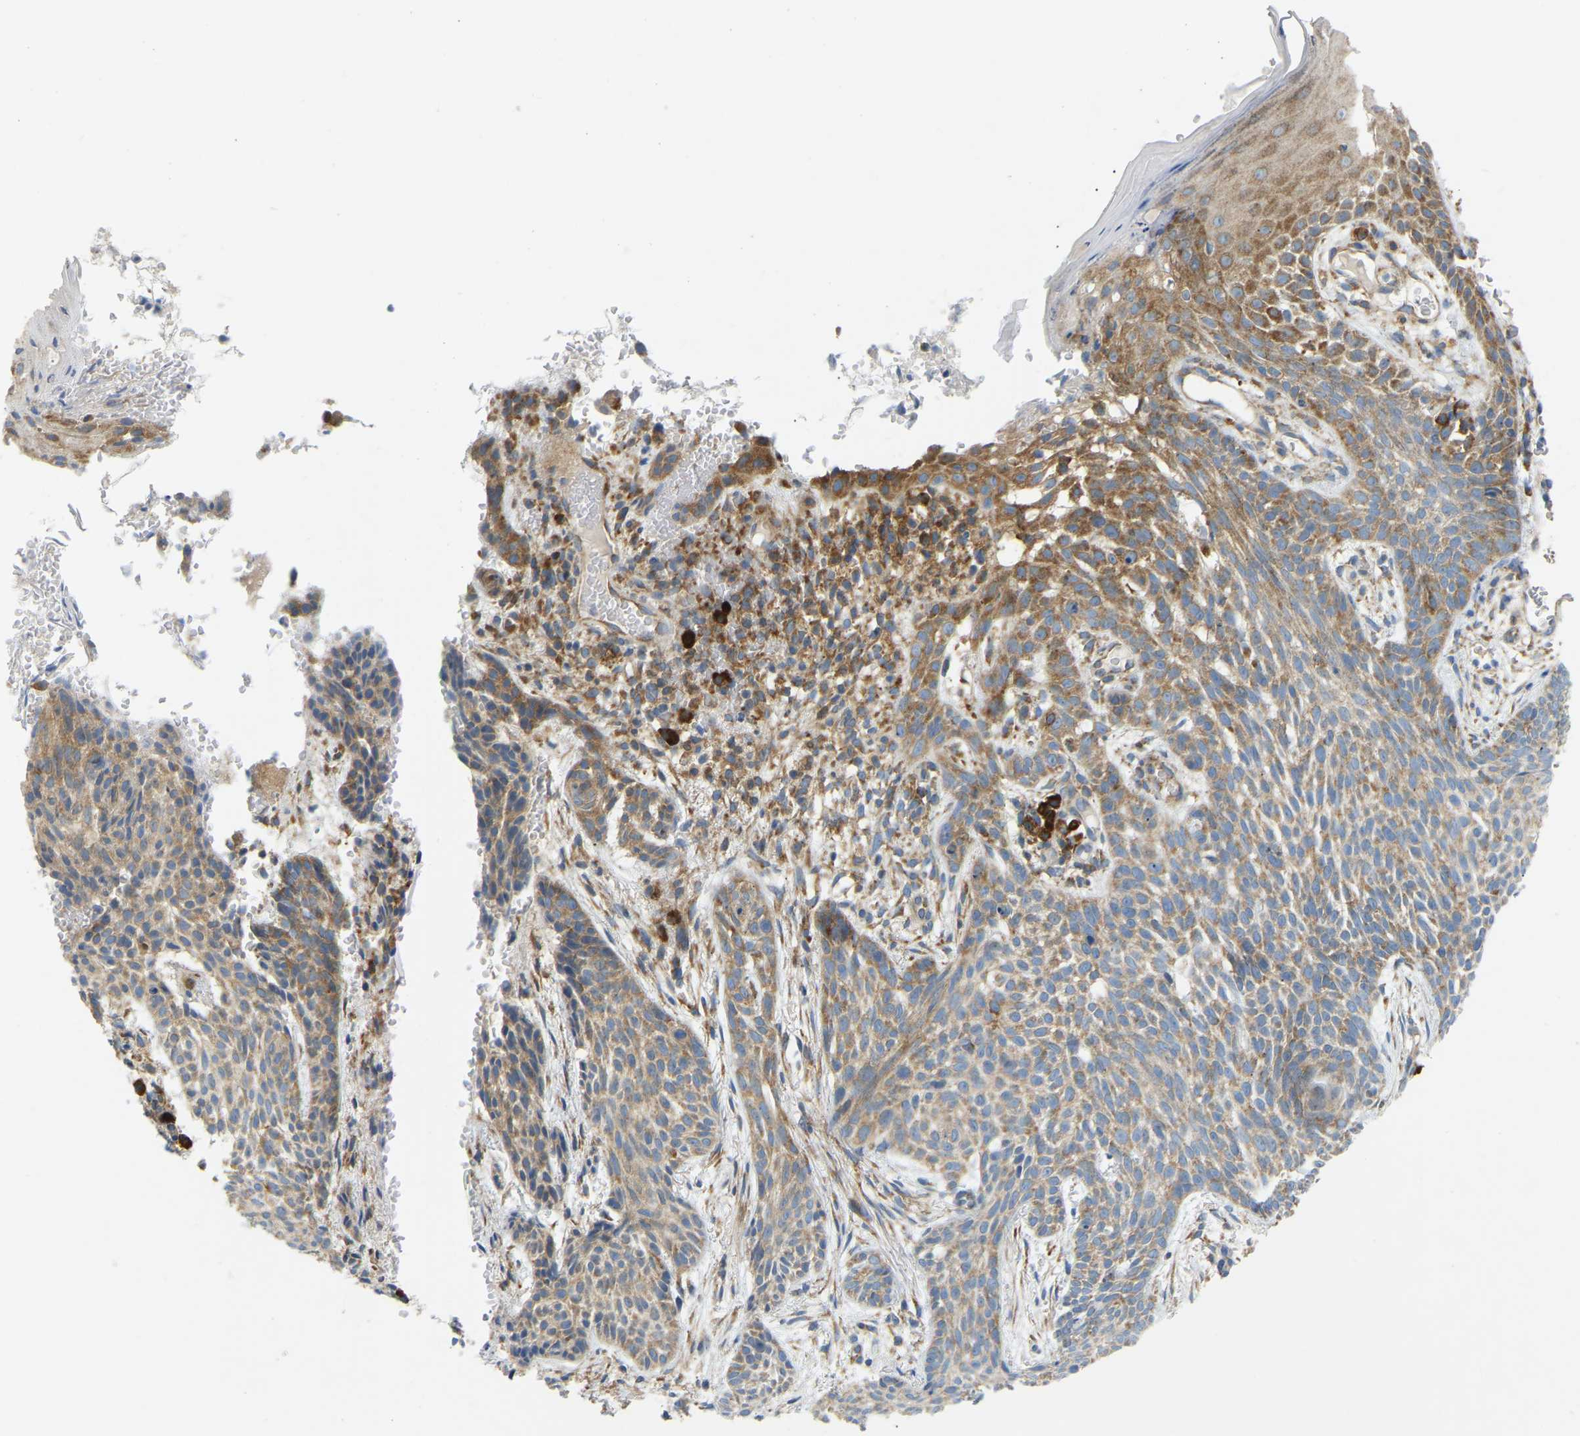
{"staining": {"intensity": "moderate", "quantity": ">75%", "location": "cytoplasmic/membranous"}, "tissue": "skin cancer", "cell_type": "Tumor cells", "image_type": "cancer", "snomed": [{"axis": "morphology", "description": "Basal cell carcinoma"}, {"axis": "topography", "description": "Skin"}], "caption": "Immunohistochemistry of basal cell carcinoma (skin) demonstrates medium levels of moderate cytoplasmic/membranous expression in about >75% of tumor cells.", "gene": "SND1", "patient": {"sex": "female", "age": 59}}